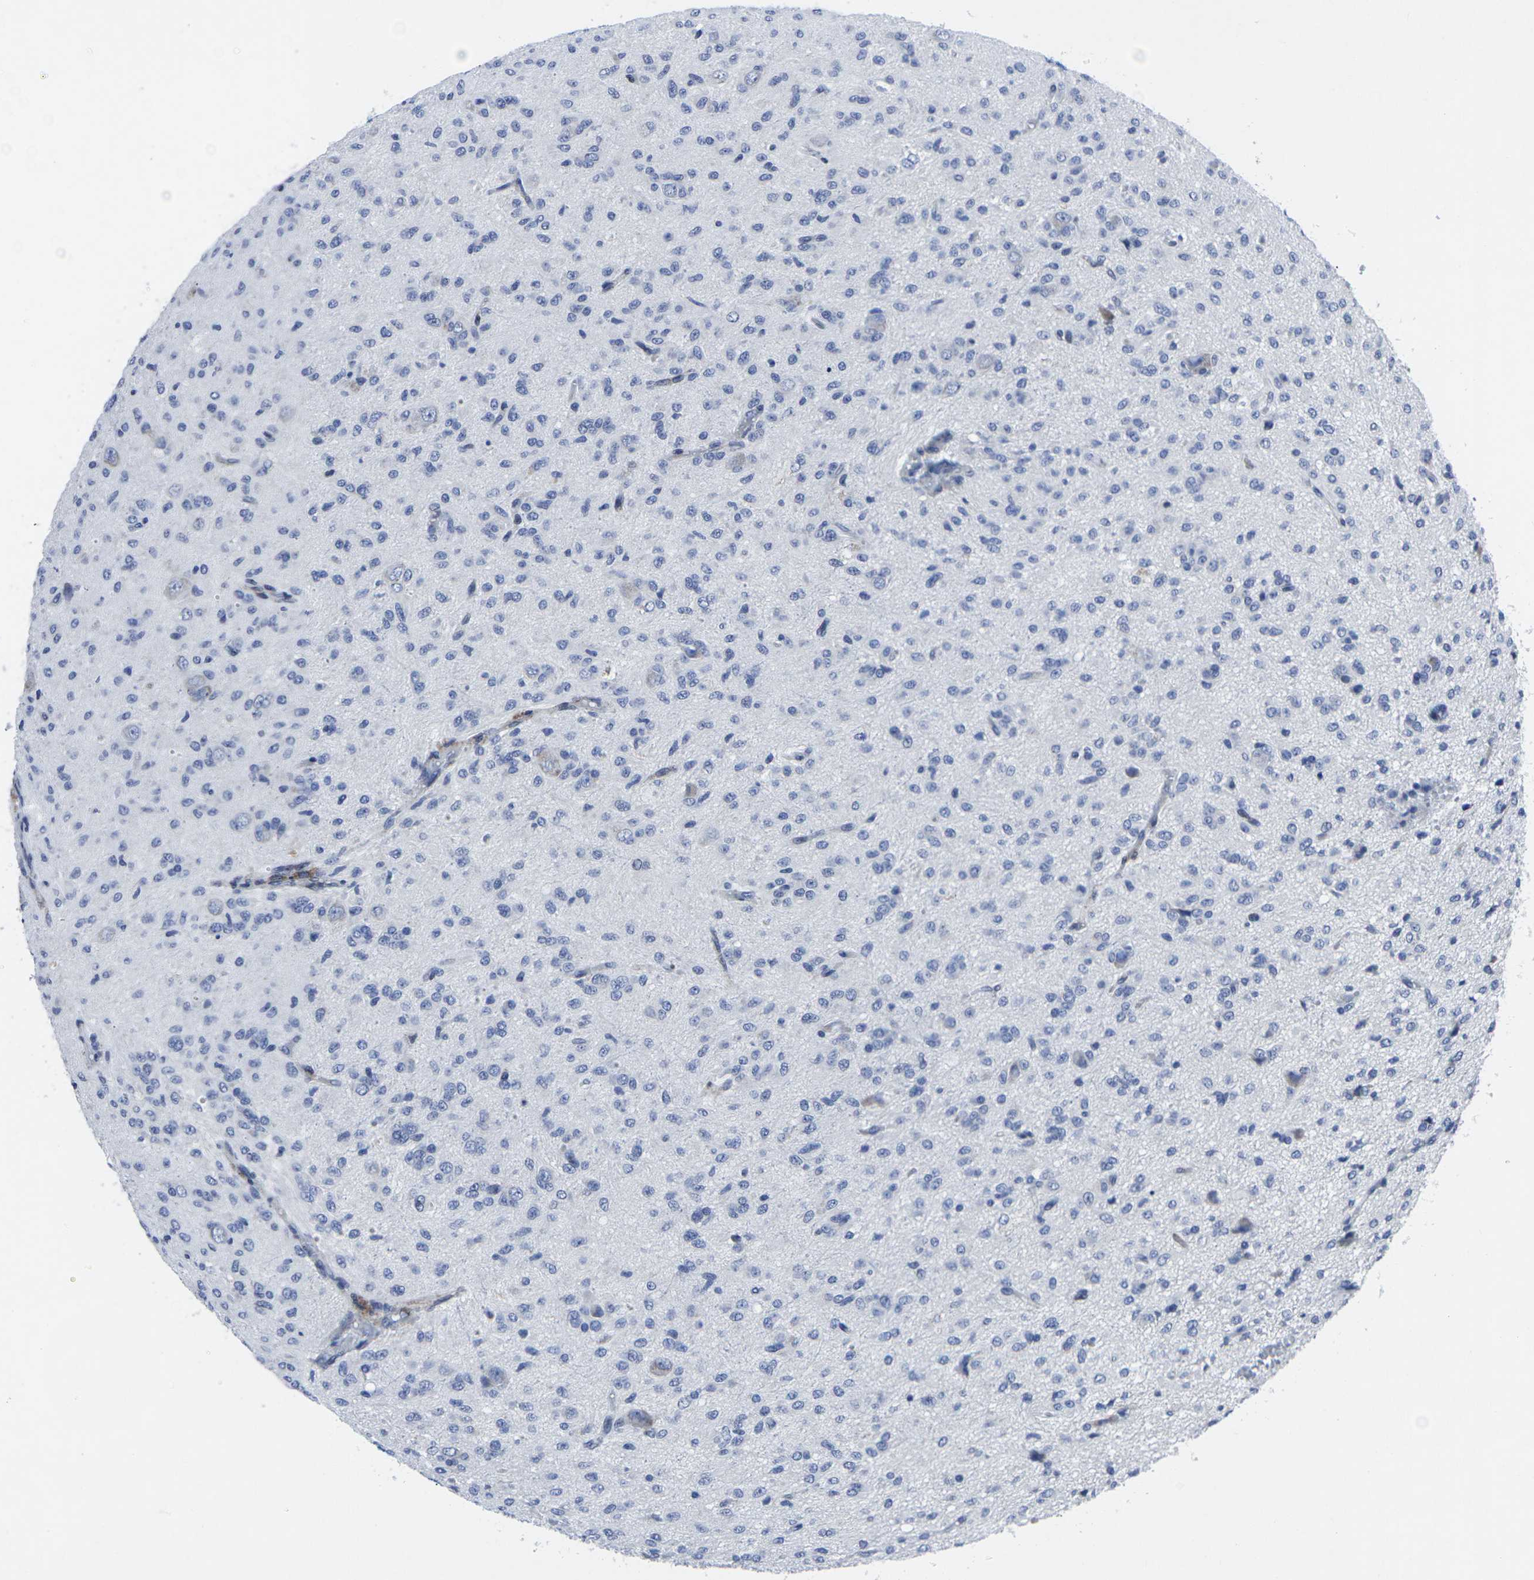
{"staining": {"intensity": "negative", "quantity": "none", "location": "none"}, "tissue": "glioma", "cell_type": "Tumor cells", "image_type": "cancer", "snomed": [{"axis": "morphology", "description": "Glioma, malignant, High grade"}, {"axis": "topography", "description": "Brain"}], "caption": "This is a histopathology image of immunohistochemistry staining of glioma, which shows no positivity in tumor cells.", "gene": "RPN1", "patient": {"sex": "female", "age": 59}}